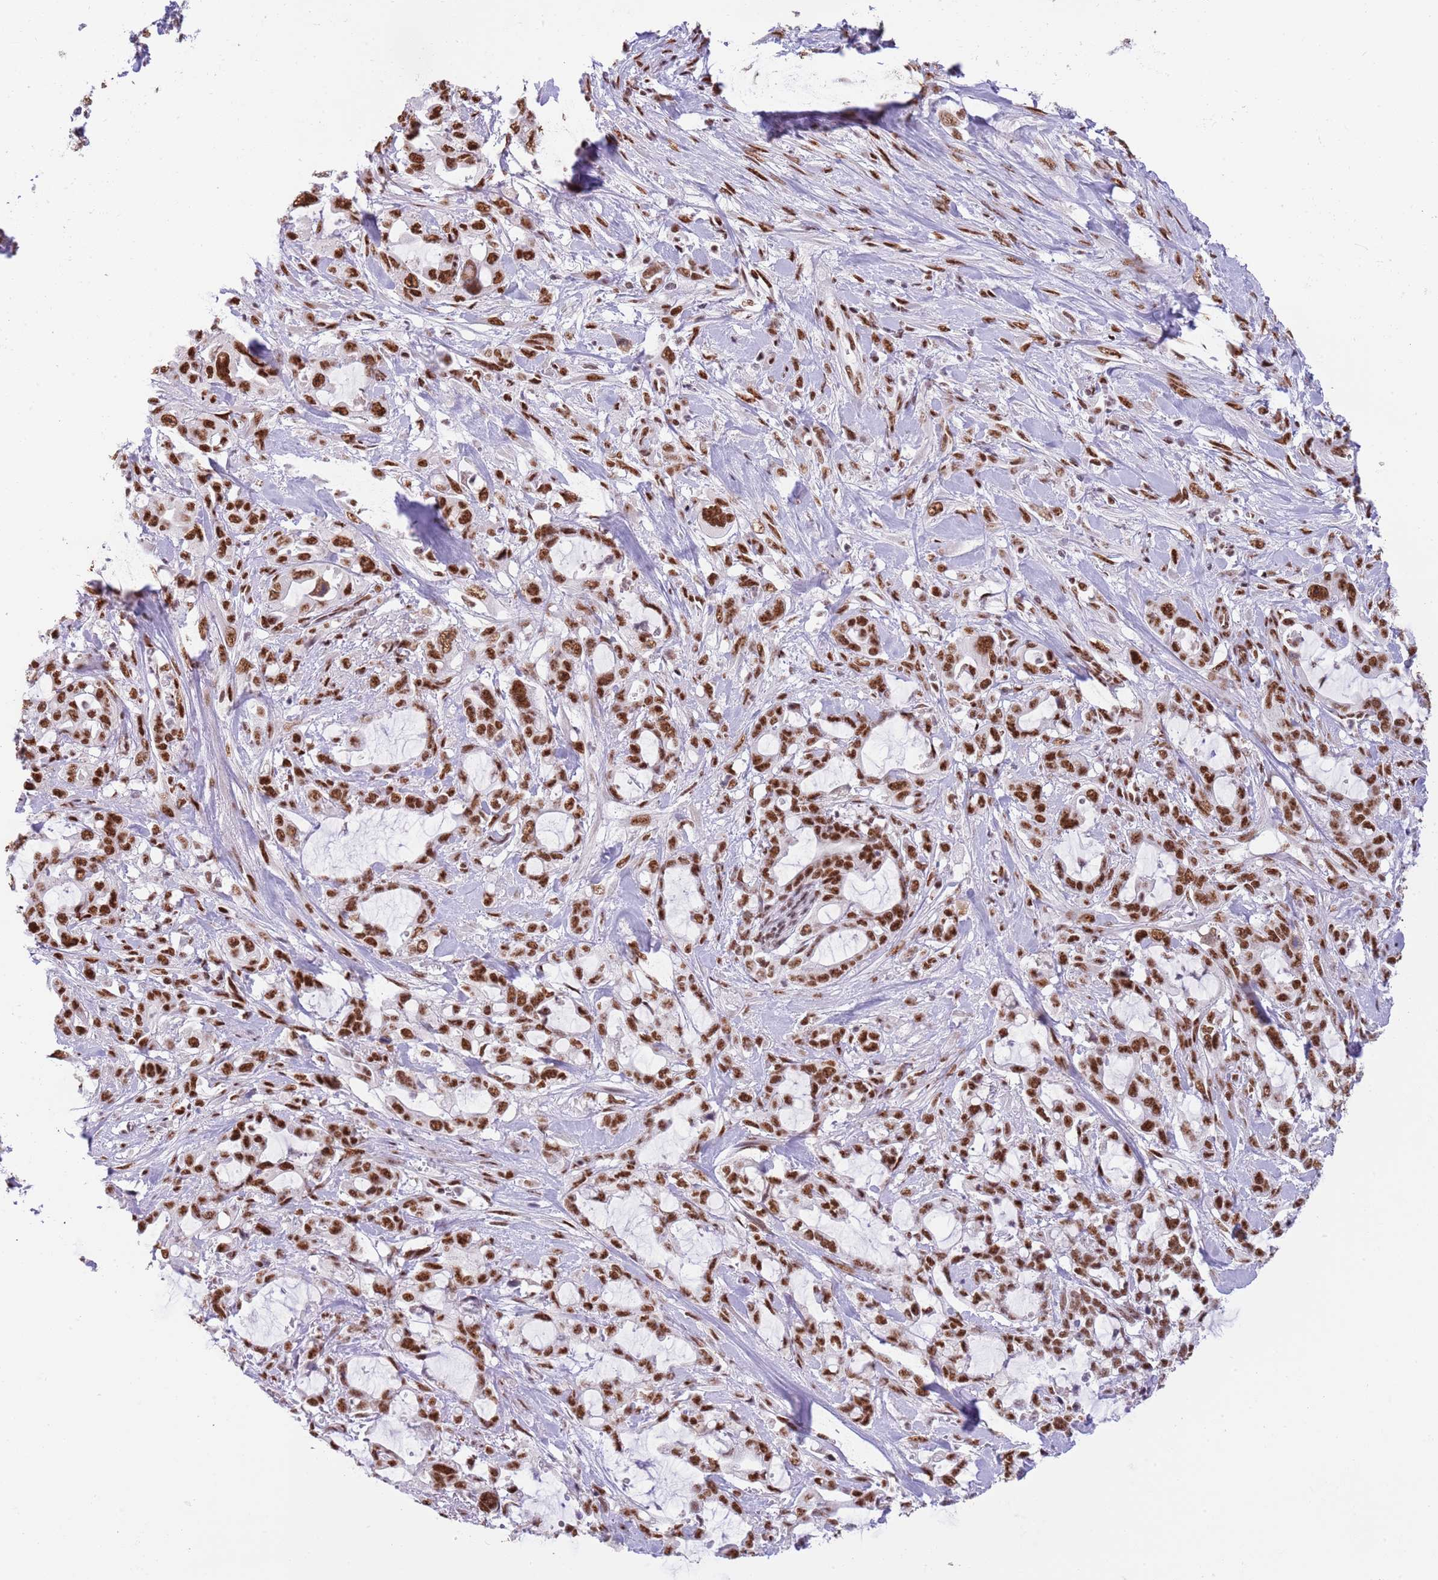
{"staining": {"intensity": "strong", "quantity": ">75%", "location": "nuclear"}, "tissue": "pancreatic cancer", "cell_type": "Tumor cells", "image_type": "cancer", "snomed": [{"axis": "morphology", "description": "Adenocarcinoma, NOS"}, {"axis": "topography", "description": "Pancreas"}], "caption": "An image showing strong nuclear staining in about >75% of tumor cells in pancreatic cancer, as visualized by brown immunohistochemical staining.", "gene": "SF3A2", "patient": {"sex": "female", "age": 61}}